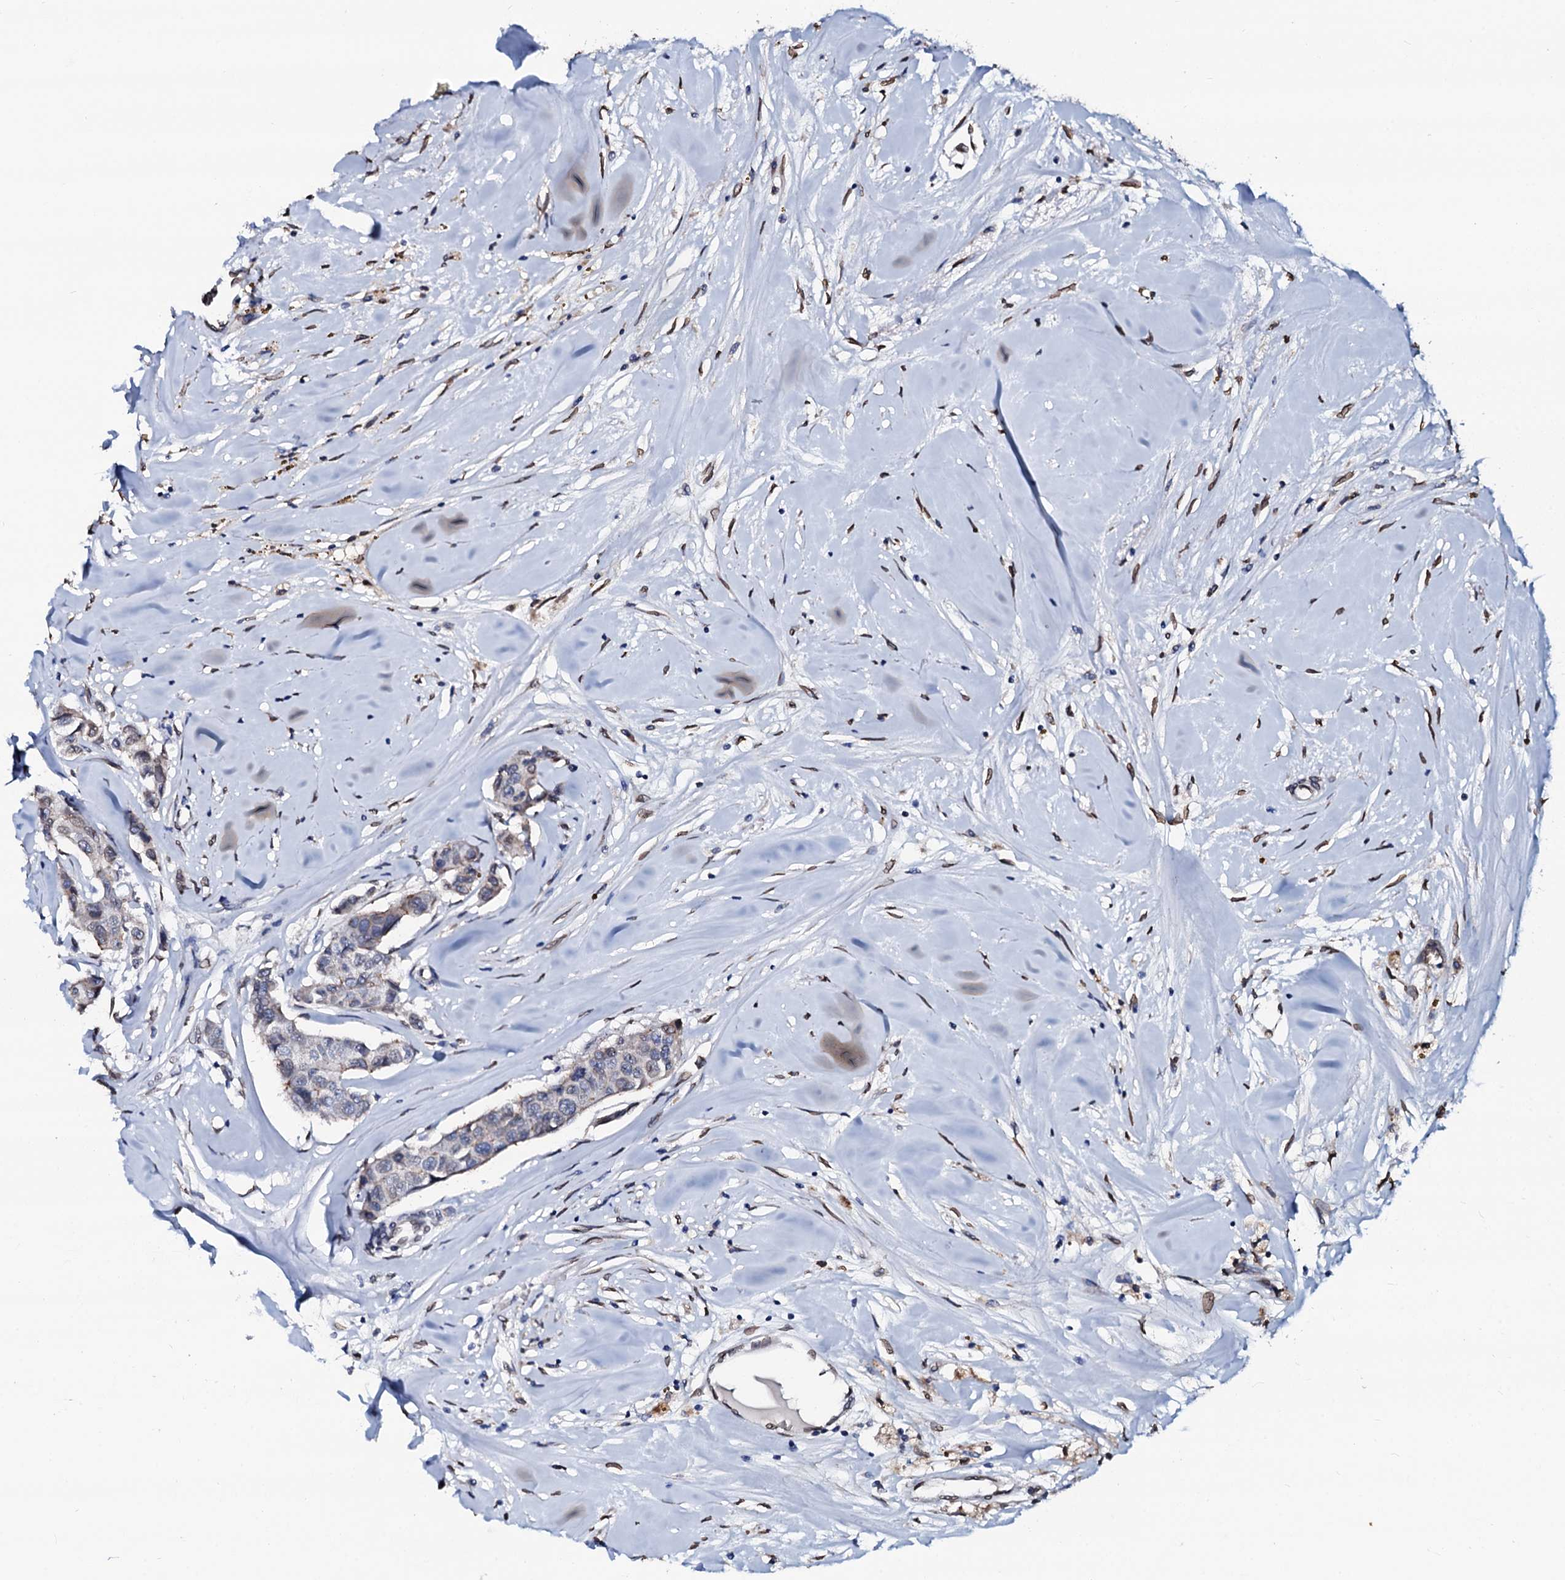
{"staining": {"intensity": "negative", "quantity": "none", "location": "none"}, "tissue": "breast cancer", "cell_type": "Tumor cells", "image_type": "cancer", "snomed": [{"axis": "morphology", "description": "Duct carcinoma"}, {"axis": "topography", "description": "Breast"}], "caption": "Photomicrograph shows no protein staining in tumor cells of intraductal carcinoma (breast) tissue.", "gene": "NRP2", "patient": {"sex": "female", "age": 80}}